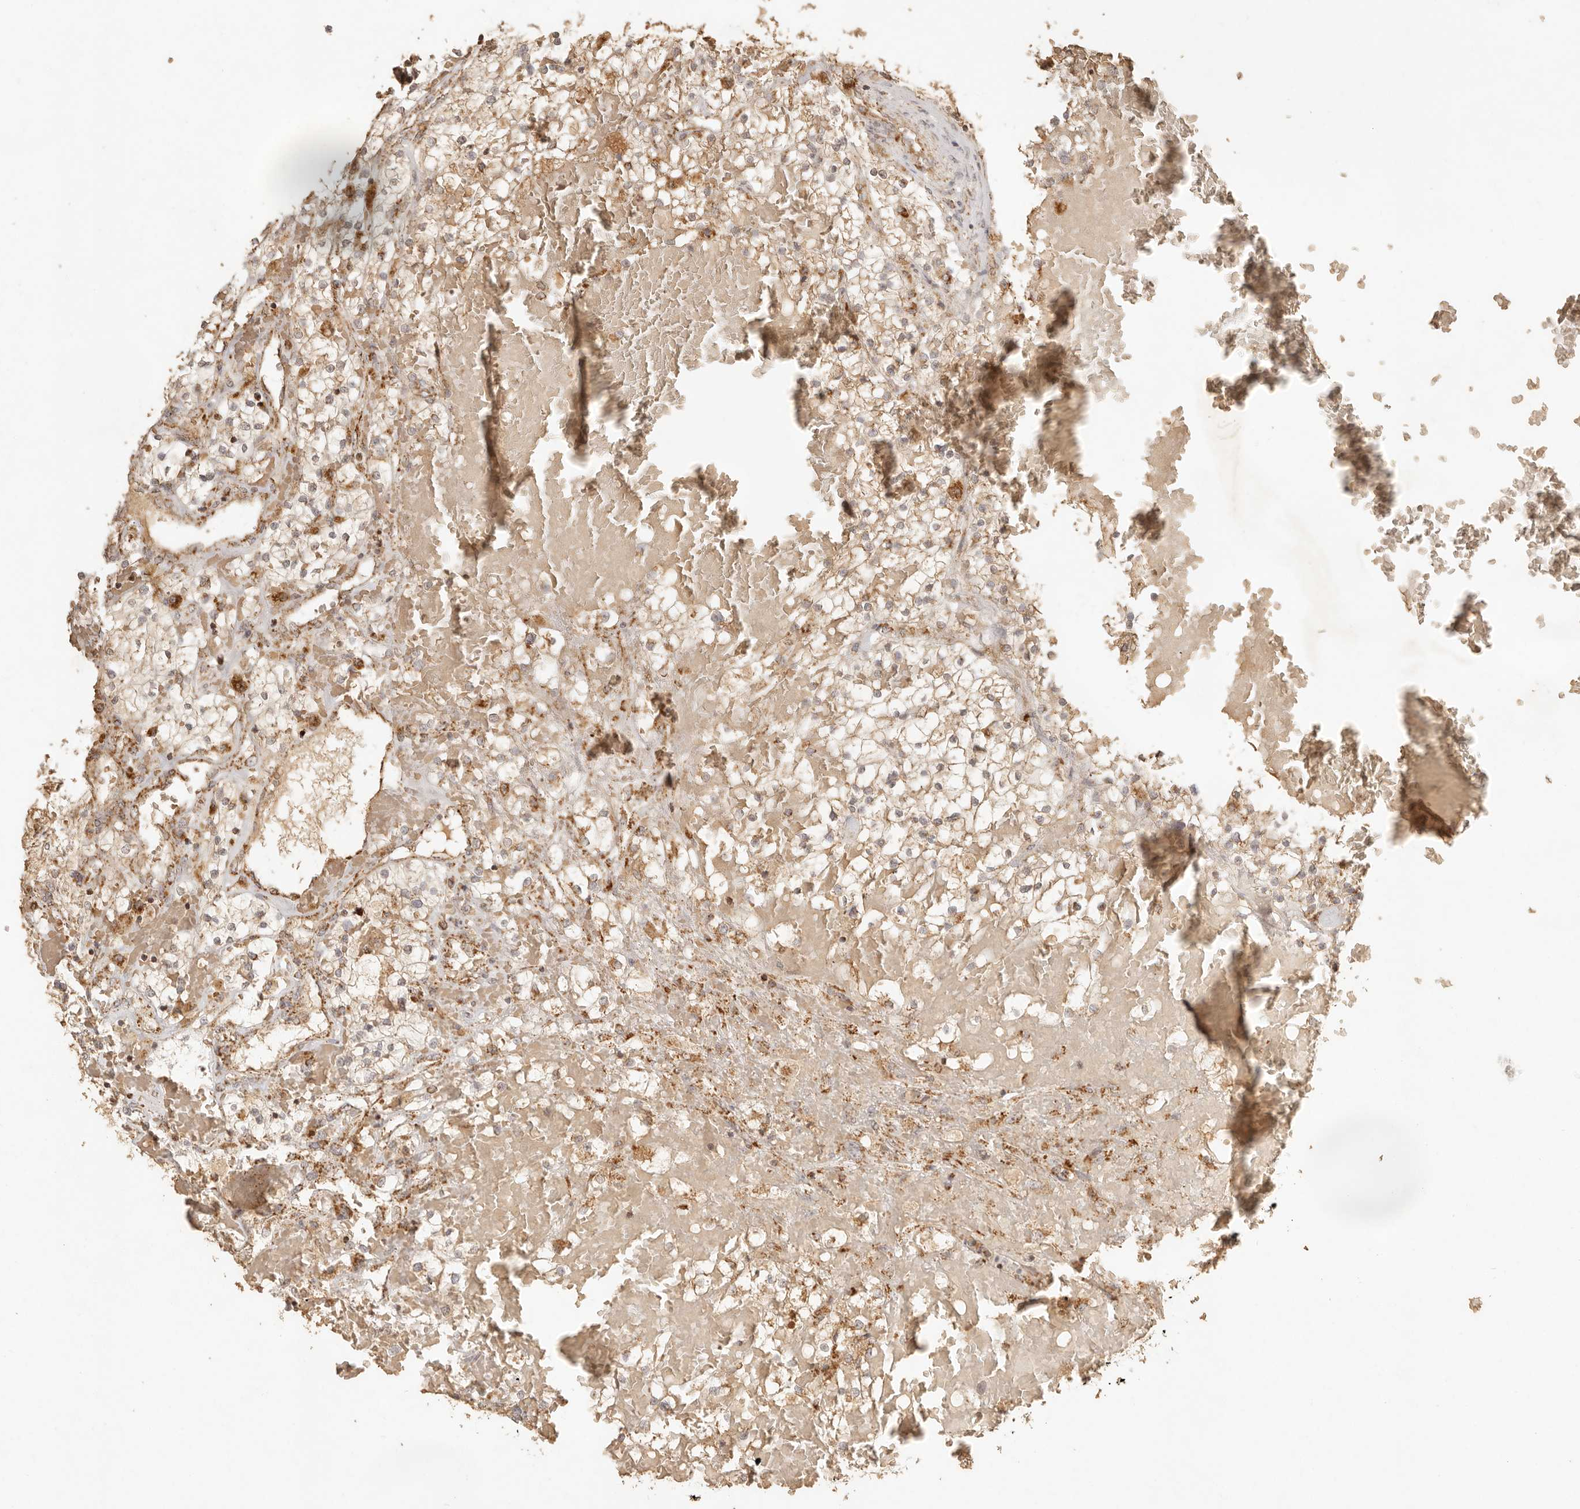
{"staining": {"intensity": "moderate", "quantity": ">75%", "location": "cytoplasmic/membranous"}, "tissue": "renal cancer", "cell_type": "Tumor cells", "image_type": "cancer", "snomed": [{"axis": "morphology", "description": "Normal tissue, NOS"}, {"axis": "morphology", "description": "Adenocarcinoma, NOS"}, {"axis": "topography", "description": "Kidney"}], "caption": "The immunohistochemical stain shows moderate cytoplasmic/membranous positivity in tumor cells of renal cancer (adenocarcinoma) tissue. Using DAB (brown) and hematoxylin (blue) stains, captured at high magnification using brightfield microscopy.", "gene": "MRPL55", "patient": {"sex": "male", "age": 68}}